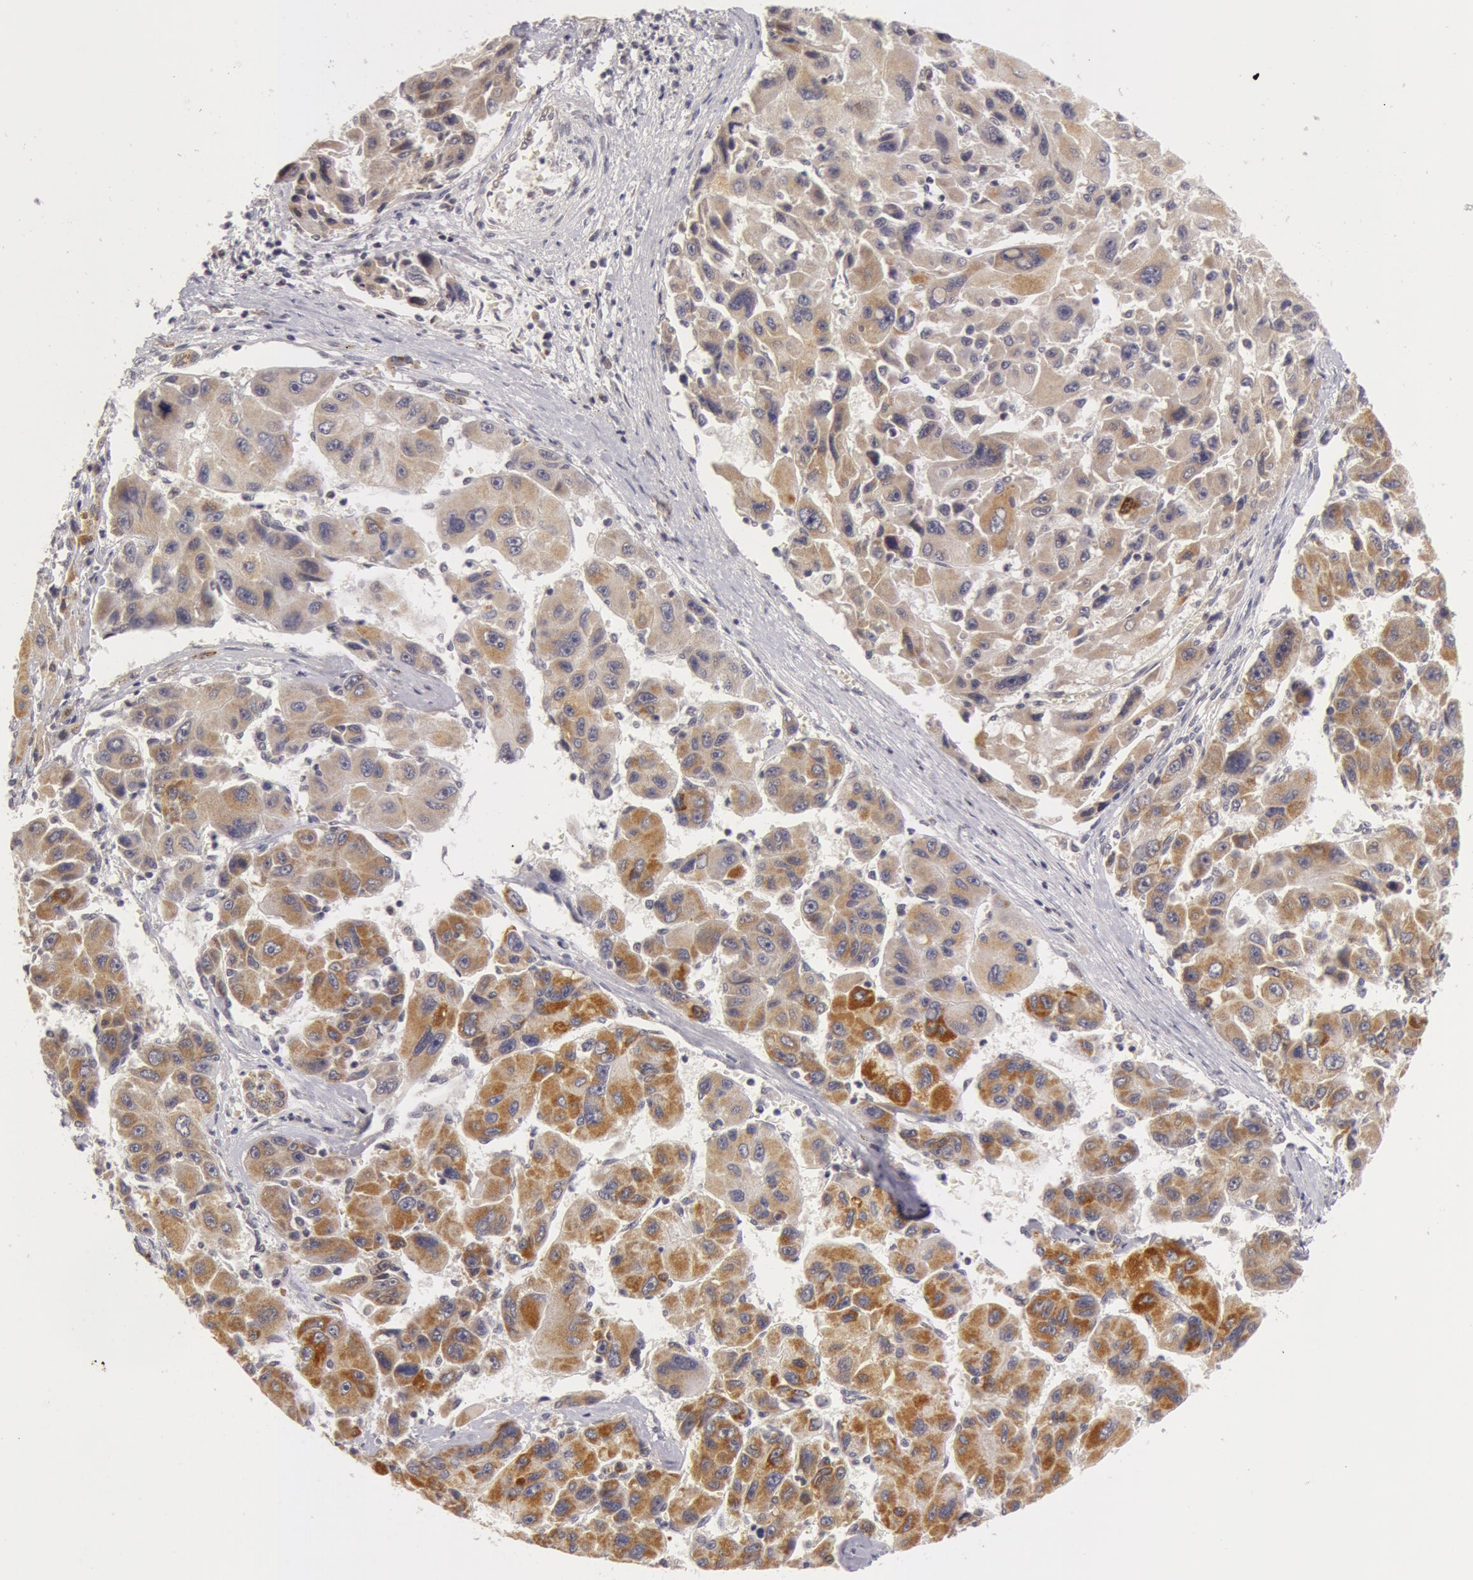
{"staining": {"intensity": "moderate", "quantity": ">75%", "location": "cytoplasmic/membranous"}, "tissue": "liver cancer", "cell_type": "Tumor cells", "image_type": "cancer", "snomed": [{"axis": "morphology", "description": "Carcinoma, Hepatocellular, NOS"}, {"axis": "topography", "description": "Liver"}], "caption": "High-magnification brightfield microscopy of liver cancer (hepatocellular carcinoma) stained with DAB (3,3'-diaminobenzidine) (brown) and counterstained with hematoxylin (blue). tumor cells exhibit moderate cytoplasmic/membranous staining is present in about>75% of cells.", "gene": "SYTL4", "patient": {"sex": "male", "age": 64}}